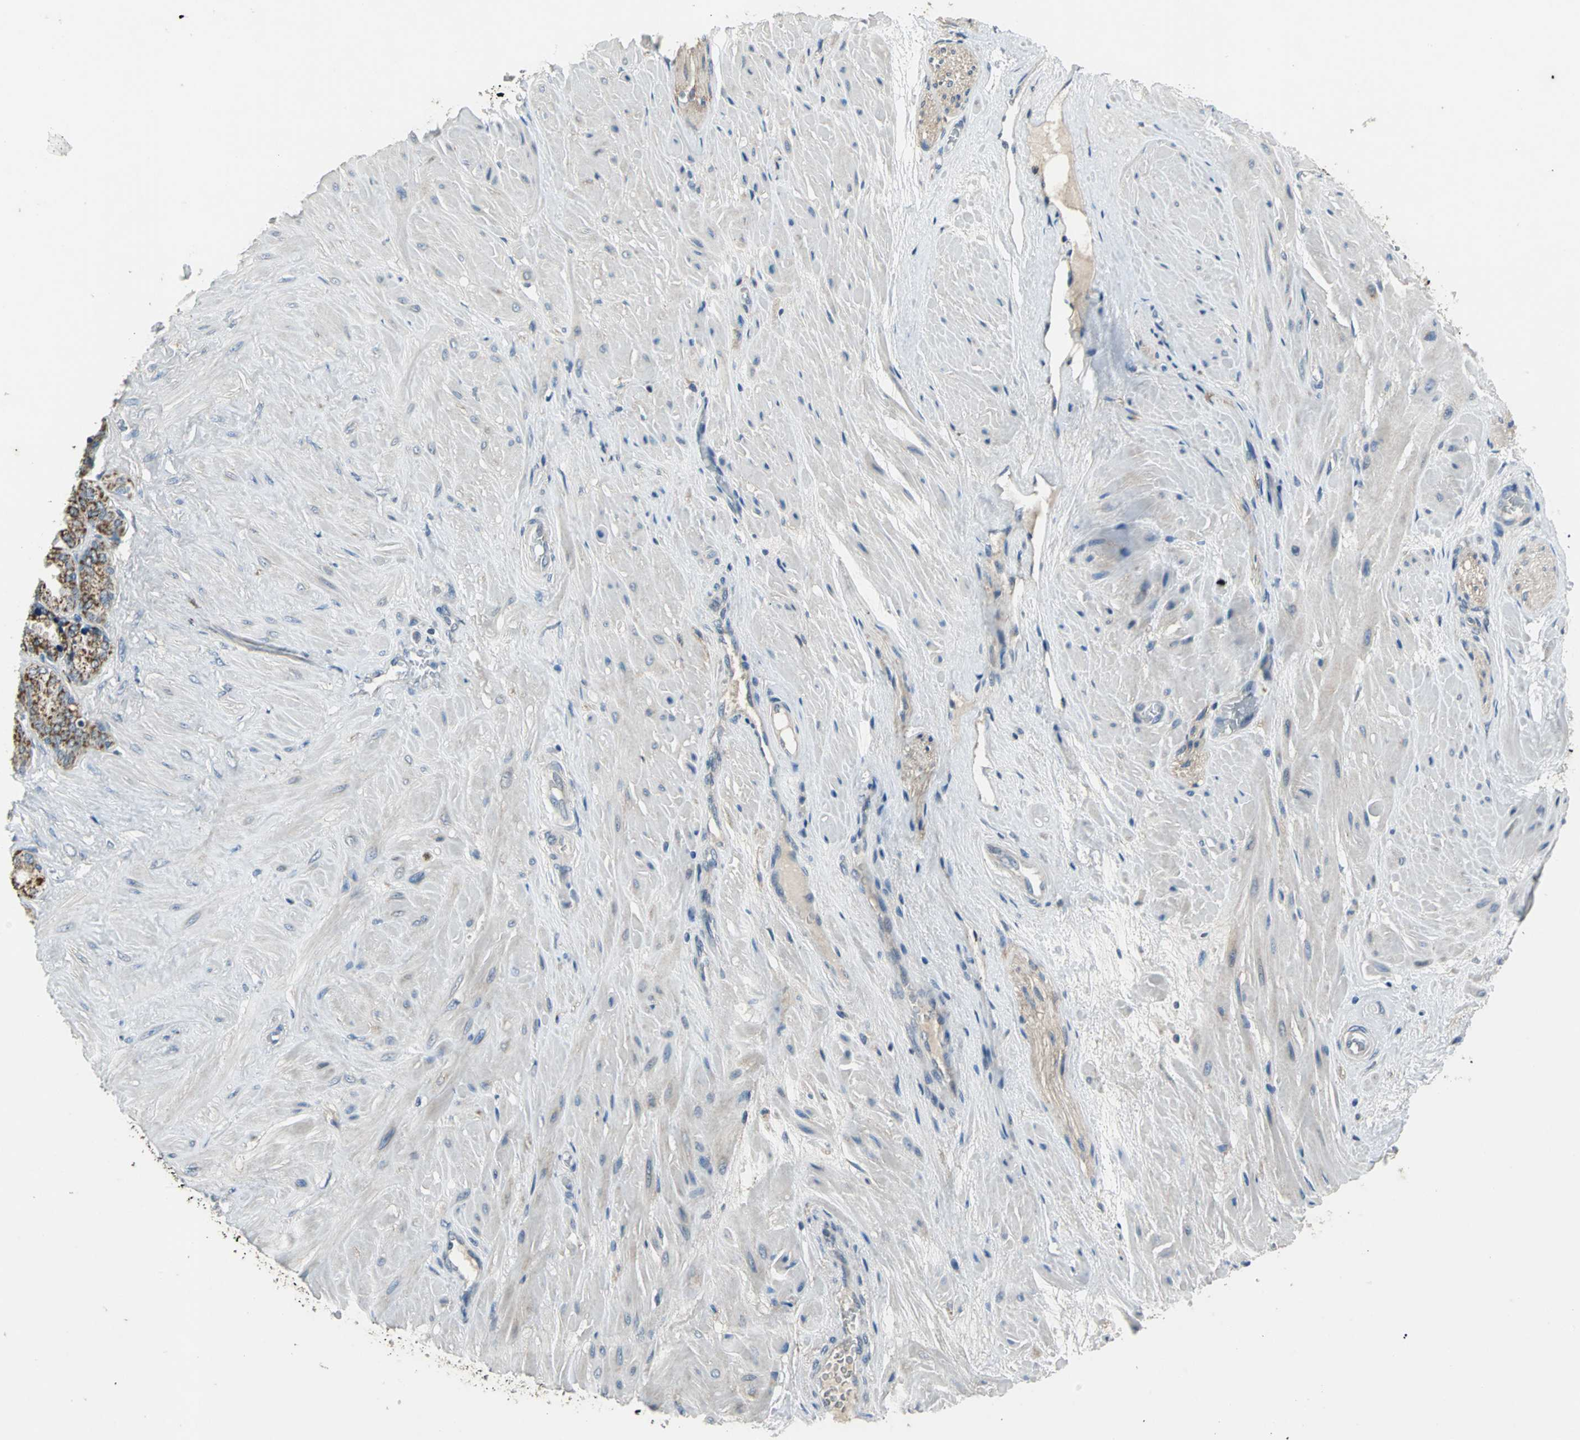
{"staining": {"intensity": "moderate", "quantity": "25%-75%", "location": "cytoplasmic/membranous"}, "tissue": "seminal vesicle", "cell_type": "Glandular cells", "image_type": "normal", "snomed": [{"axis": "morphology", "description": "Normal tissue, NOS"}, {"axis": "topography", "description": "Seminal veicle"}], "caption": "Protein expression analysis of benign human seminal vesicle reveals moderate cytoplasmic/membranous expression in approximately 25%-75% of glandular cells. Immunohistochemistry stains the protein of interest in brown and the nuclei are stained blue.", "gene": "JADE3", "patient": {"sex": "male", "age": 46}}